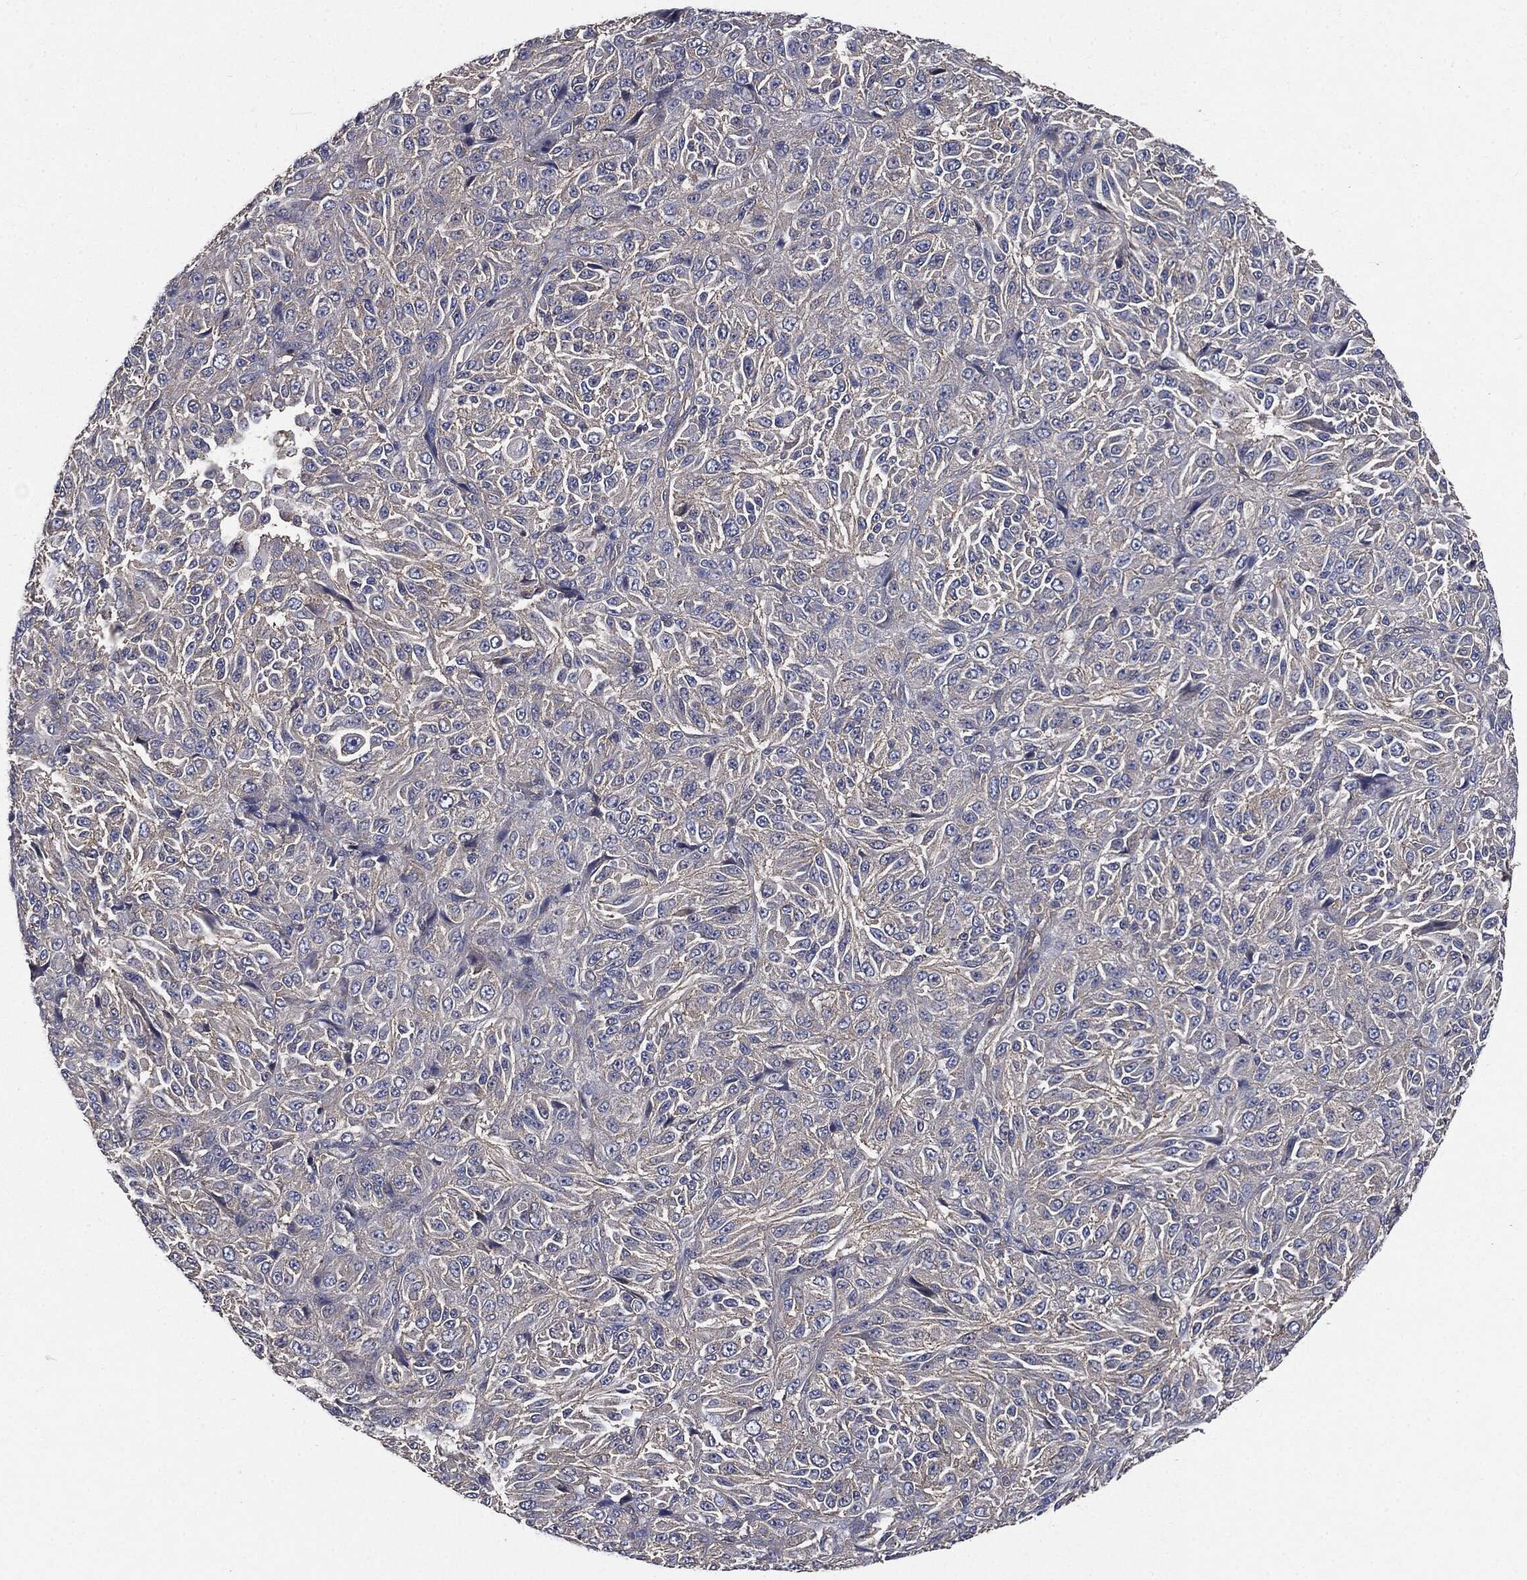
{"staining": {"intensity": "negative", "quantity": "none", "location": "none"}, "tissue": "melanoma", "cell_type": "Tumor cells", "image_type": "cancer", "snomed": [{"axis": "morphology", "description": "Malignant melanoma, Metastatic site"}, {"axis": "topography", "description": "Brain"}], "caption": "Photomicrograph shows no protein expression in tumor cells of malignant melanoma (metastatic site) tissue.", "gene": "EPS15L1", "patient": {"sex": "female", "age": 56}}